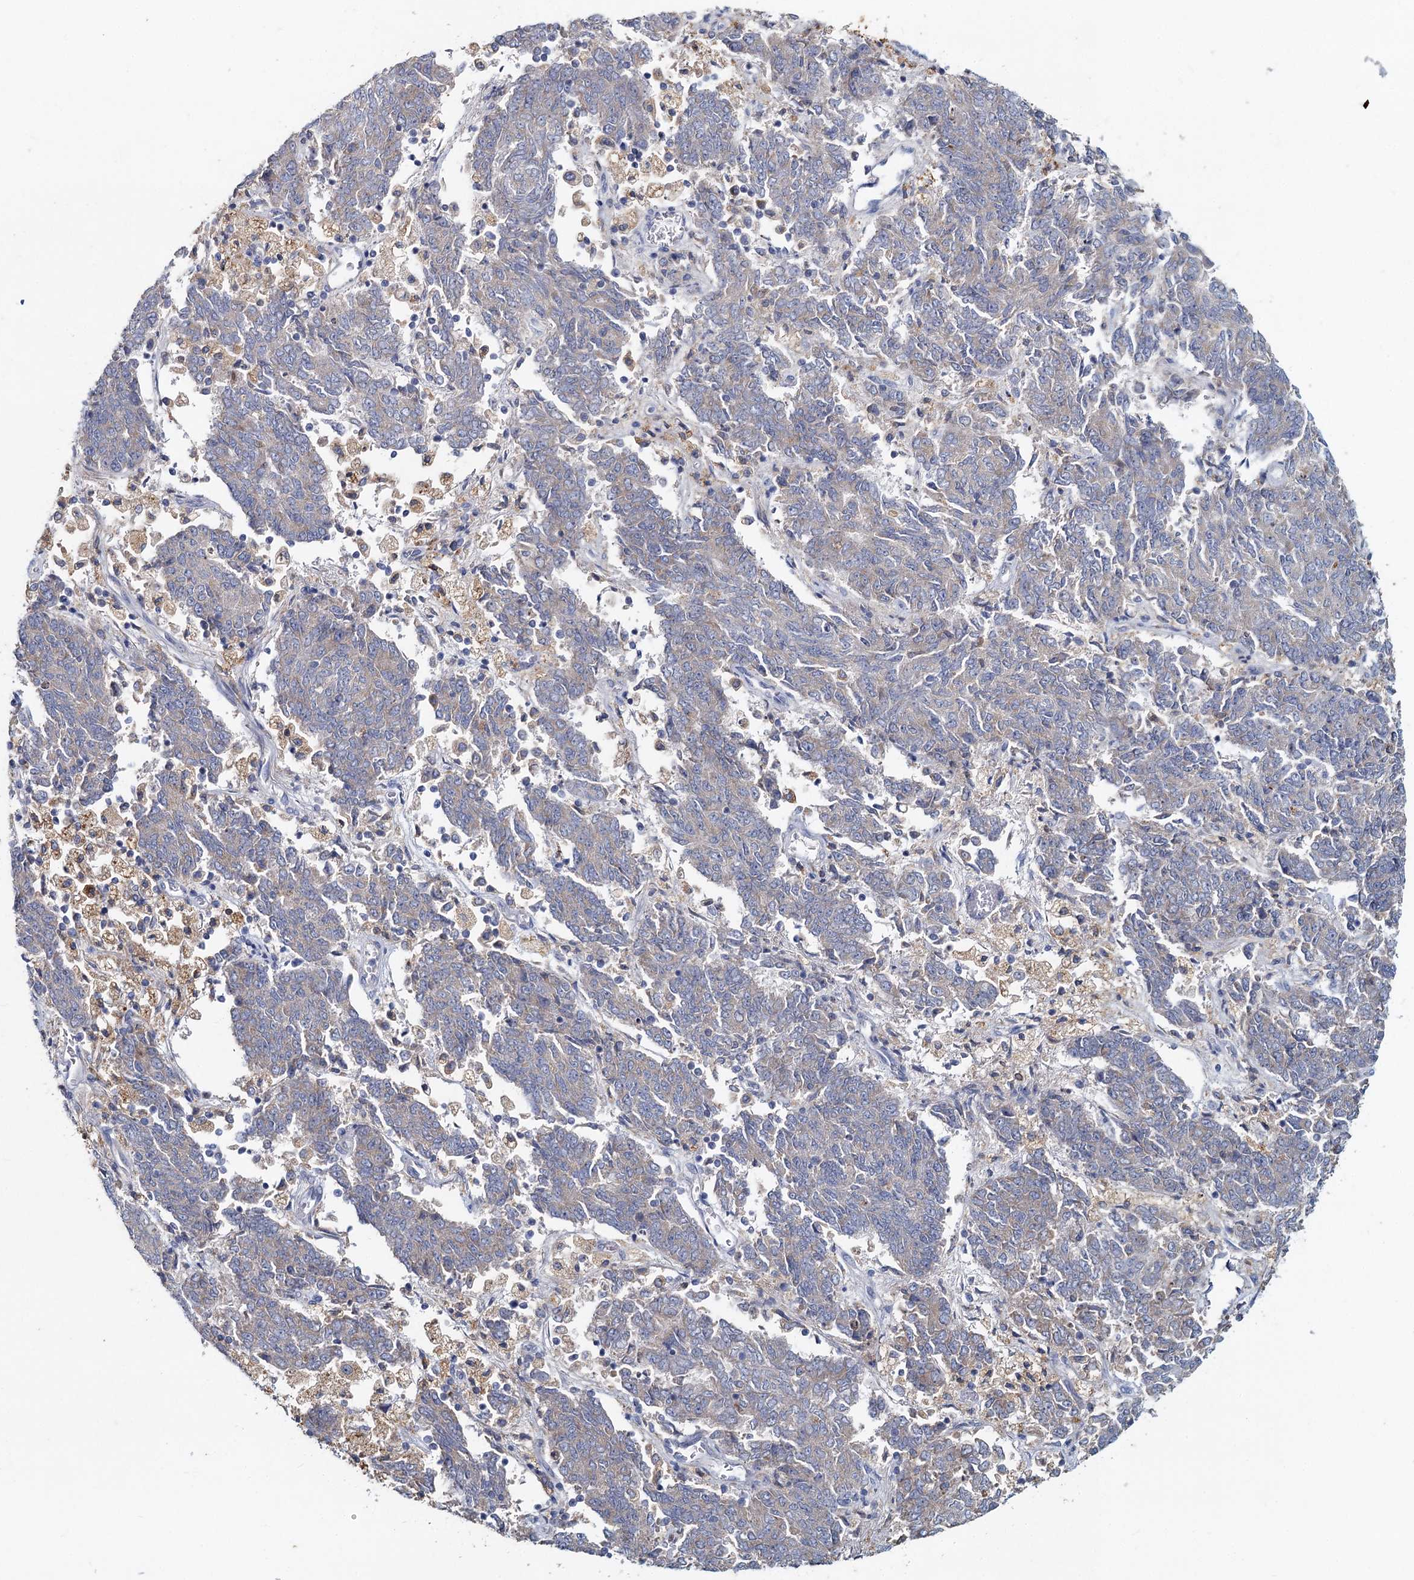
{"staining": {"intensity": "negative", "quantity": "none", "location": "none"}, "tissue": "endometrial cancer", "cell_type": "Tumor cells", "image_type": "cancer", "snomed": [{"axis": "morphology", "description": "Adenocarcinoma, NOS"}, {"axis": "topography", "description": "Endometrium"}], "caption": "Histopathology image shows no protein expression in tumor cells of endometrial cancer (adenocarcinoma) tissue.", "gene": "TMX2", "patient": {"sex": "female", "age": 80}}